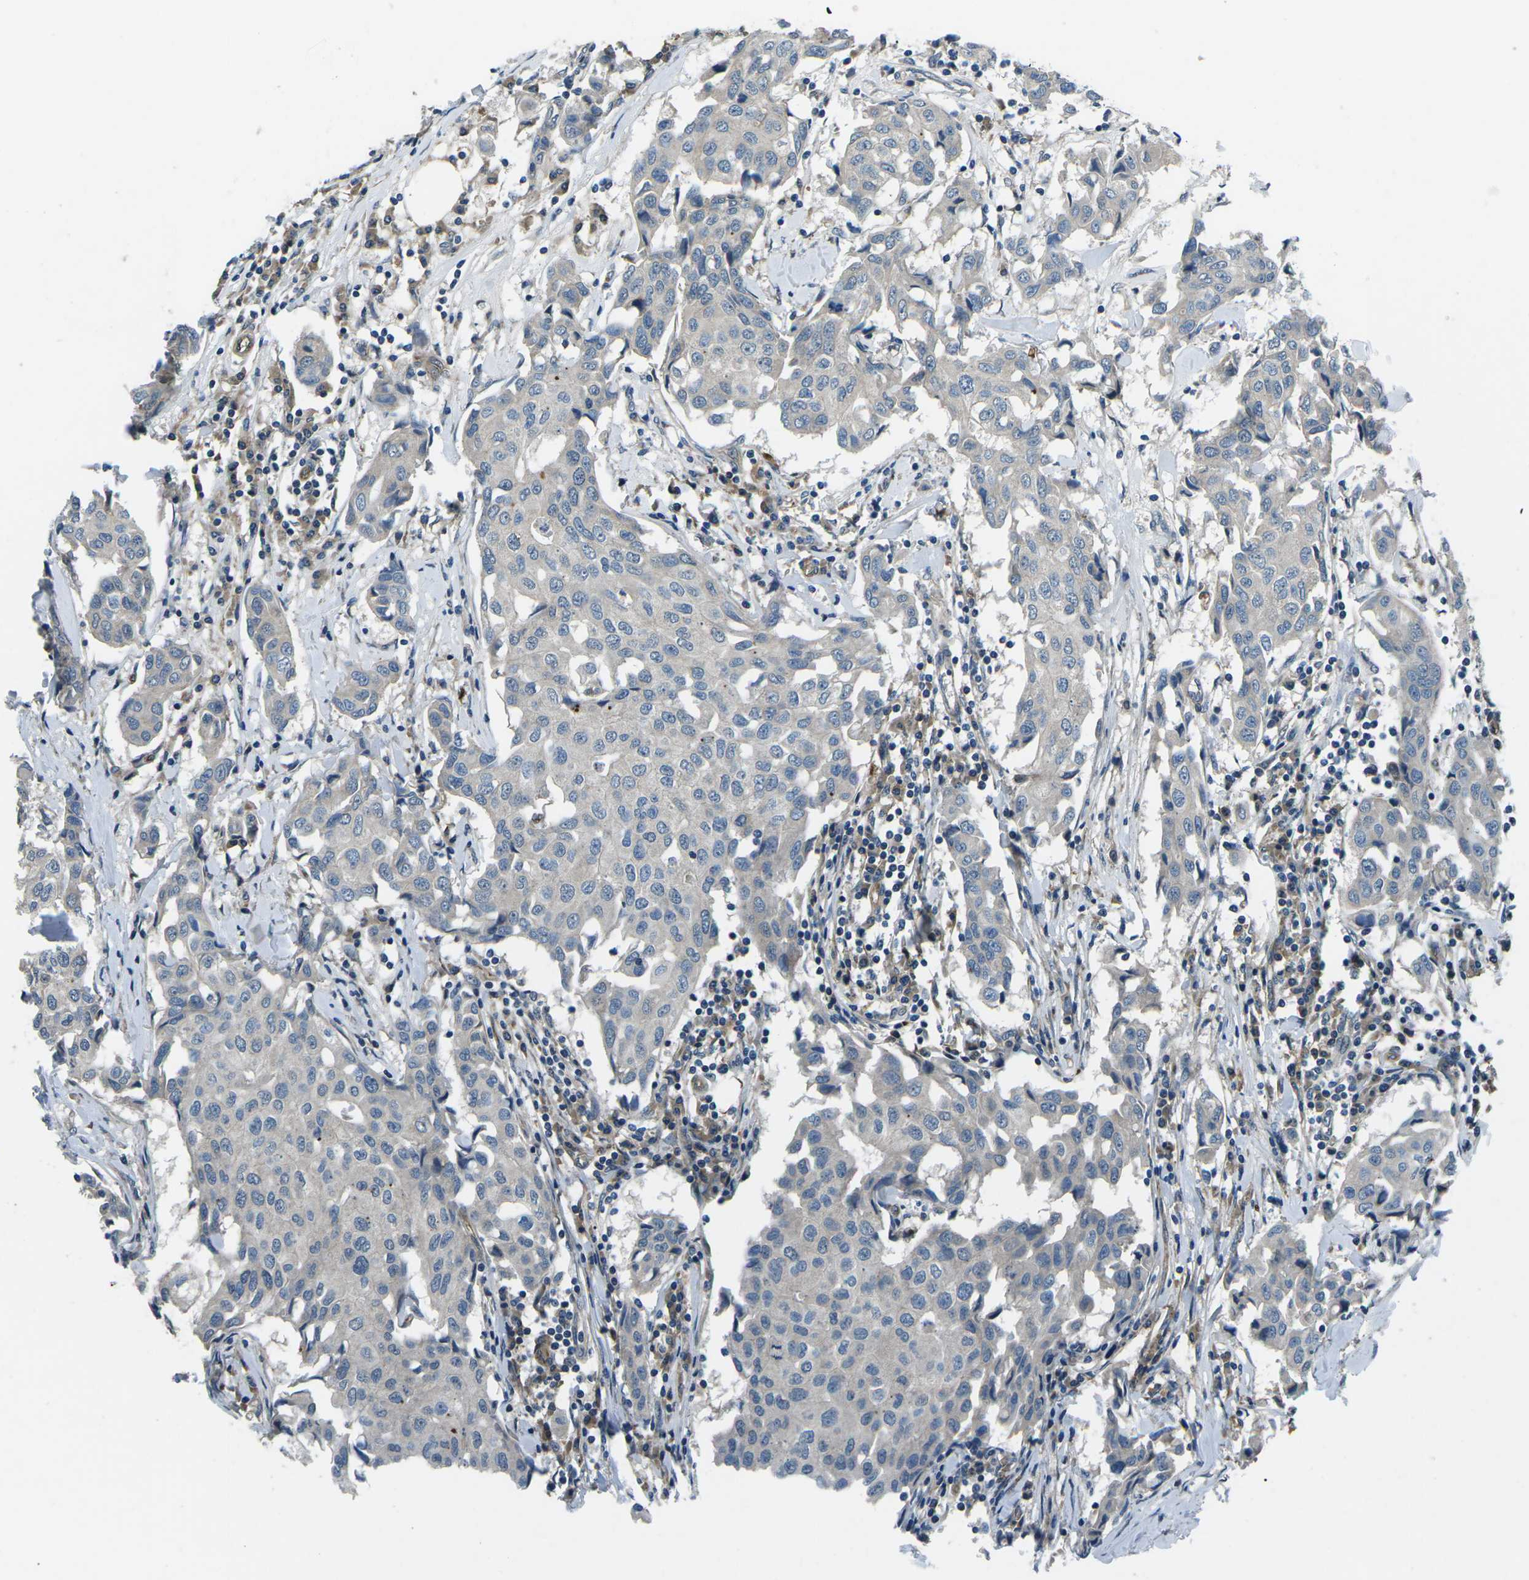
{"staining": {"intensity": "negative", "quantity": "none", "location": "none"}, "tissue": "breast cancer", "cell_type": "Tumor cells", "image_type": "cancer", "snomed": [{"axis": "morphology", "description": "Duct carcinoma"}, {"axis": "topography", "description": "Breast"}], "caption": "The micrograph demonstrates no staining of tumor cells in intraductal carcinoma (breast). (Brightfield microscopy of DAB immunohistochemistry at high magnification).", "gene": "AFAP1", "patient": {"sex": "female", "age": 80}}